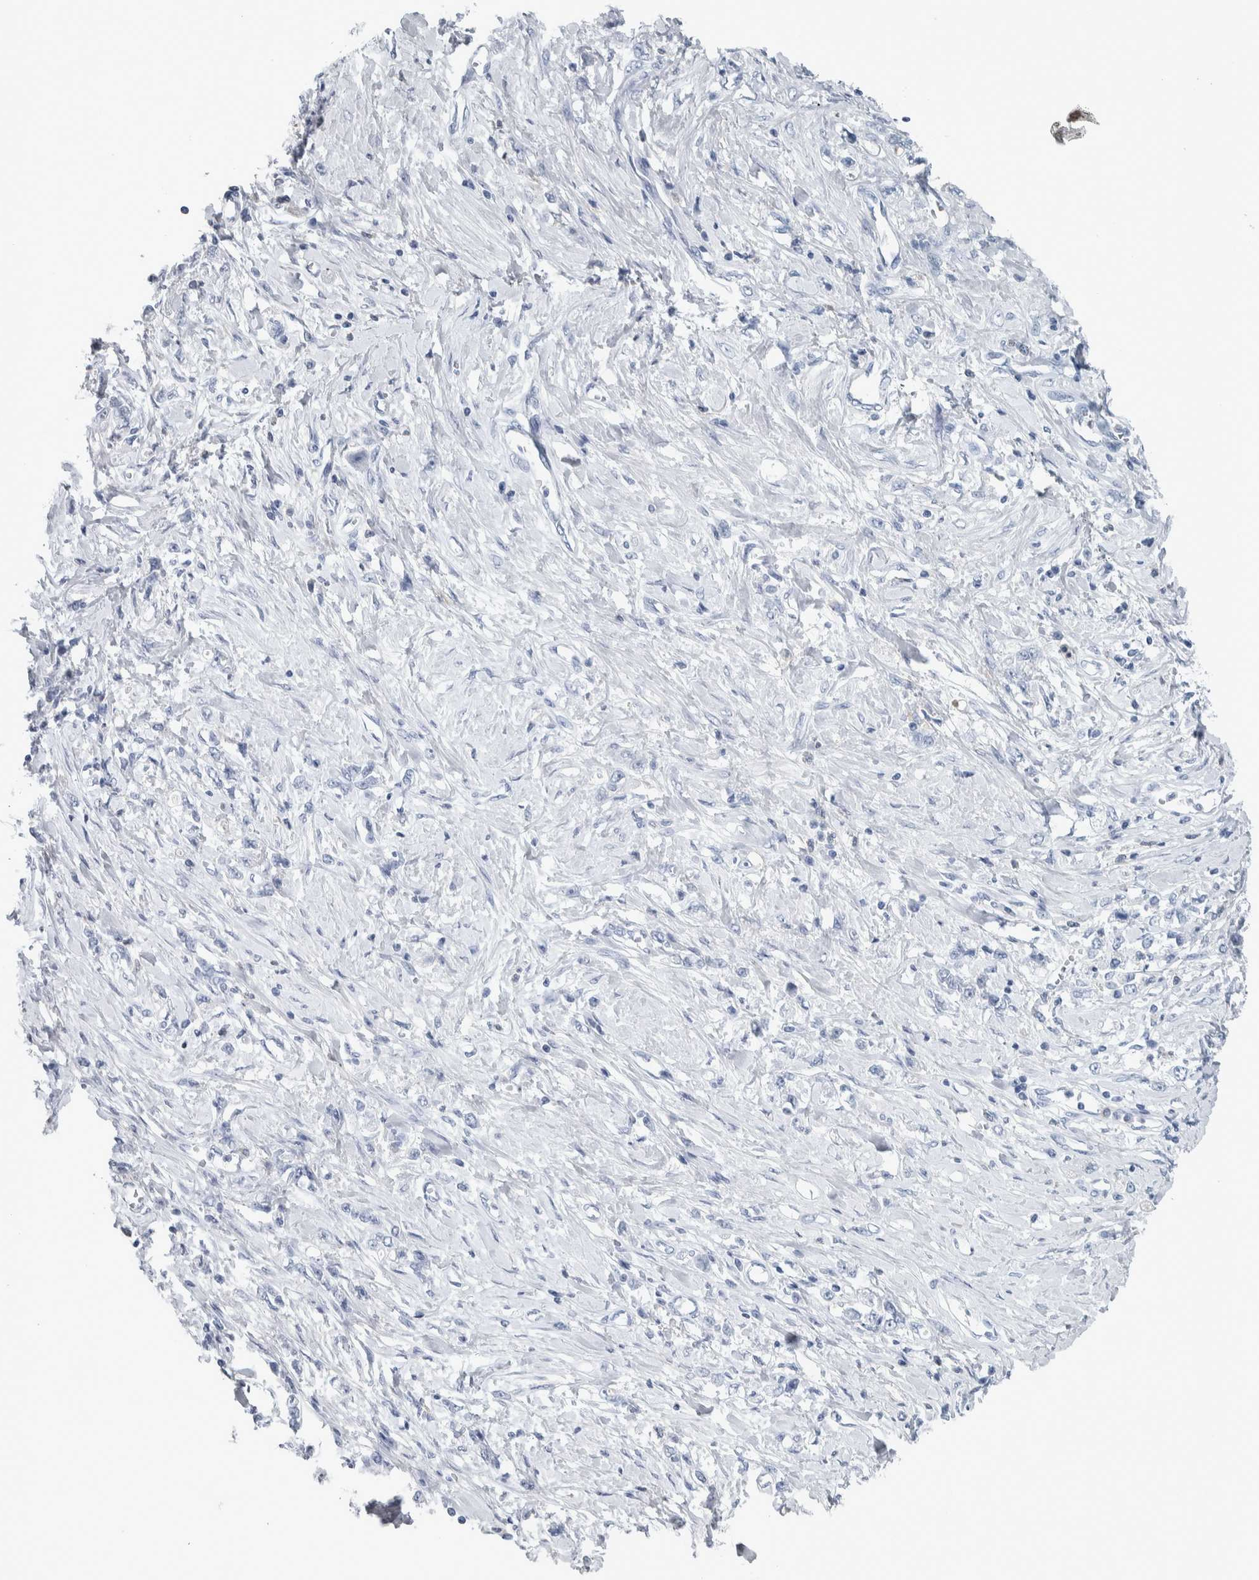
{"staining": {"intensity": "negative", "quantity": "none", "location": "none"}, "tissue": "stomach cancer", "cell_type": "Tumor cells", "image_type": "cancer", "snomed": [{"axis": "morphology", "description": "Adenocarcinoma, NOS"}, {"axis": "topography", "description": "Stomach"}], "caption": "Human stomach adenocarcinoma stained for a protein using IHC reveals no positivity in tumor cells.", "gene": "SKAP2", "patient": {"sex": "female", "age": 76}}